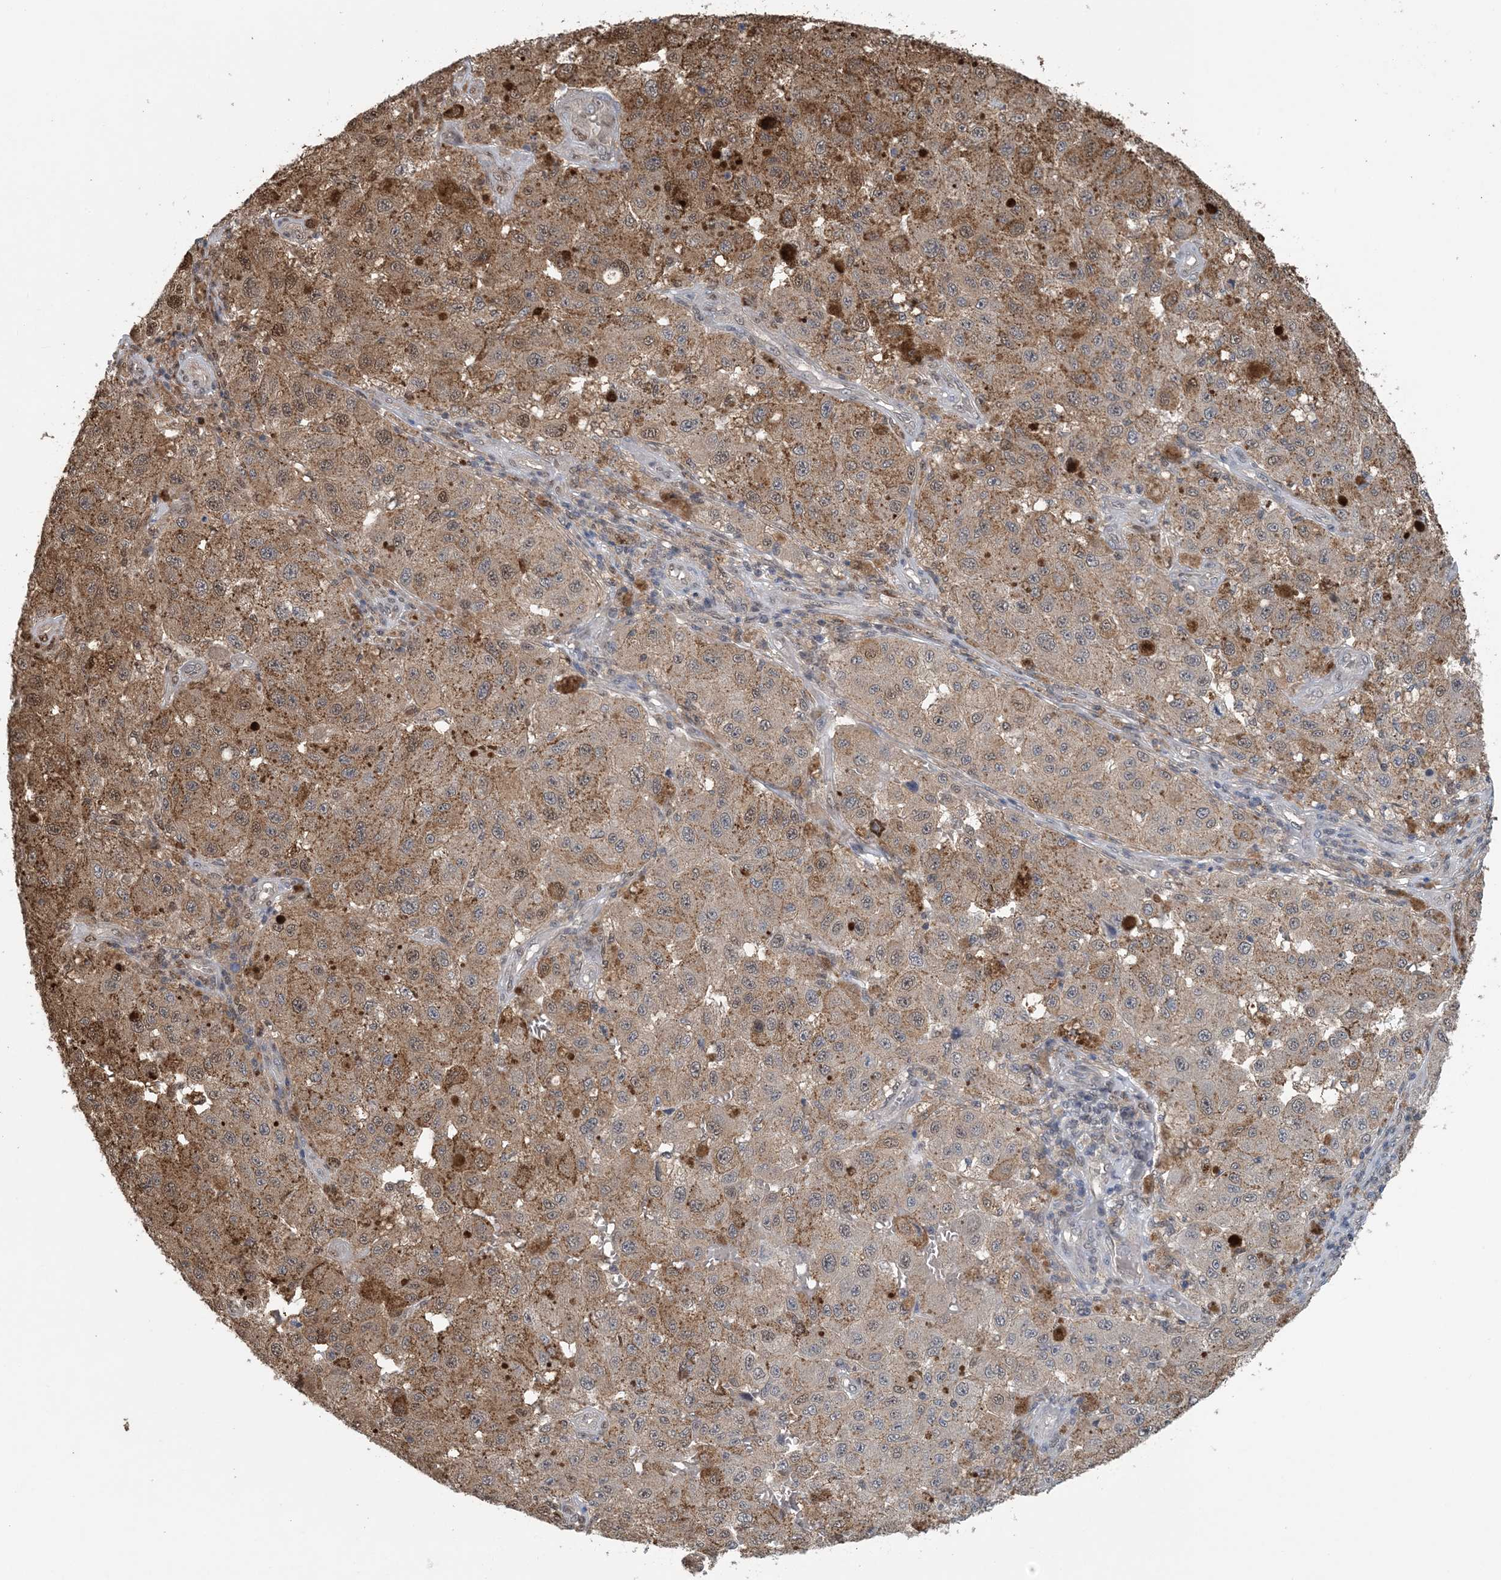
{"staining": {"intensity": "moderate", "quantity": ">75%", "location": "cytoplasmic/membranous"}, "tissue": "melanoma", "cell_type": "Tumor cells", "image_type": "cancer", "snomed": [{"axis": "morphology", "description": "Malignant melanoma, NOS"}, {"axis": "topography", "description": "Skin"}], "caption": "Immunohistochemical staining of human melanoma exhibits moderate cytoplasmic/membranous protein expression in about >75% of tumor cells. (IHC, brightfield microscopy, high magnification).", "gene": "HIKESHI", "patient": {"sex": "female", "age": 64}}